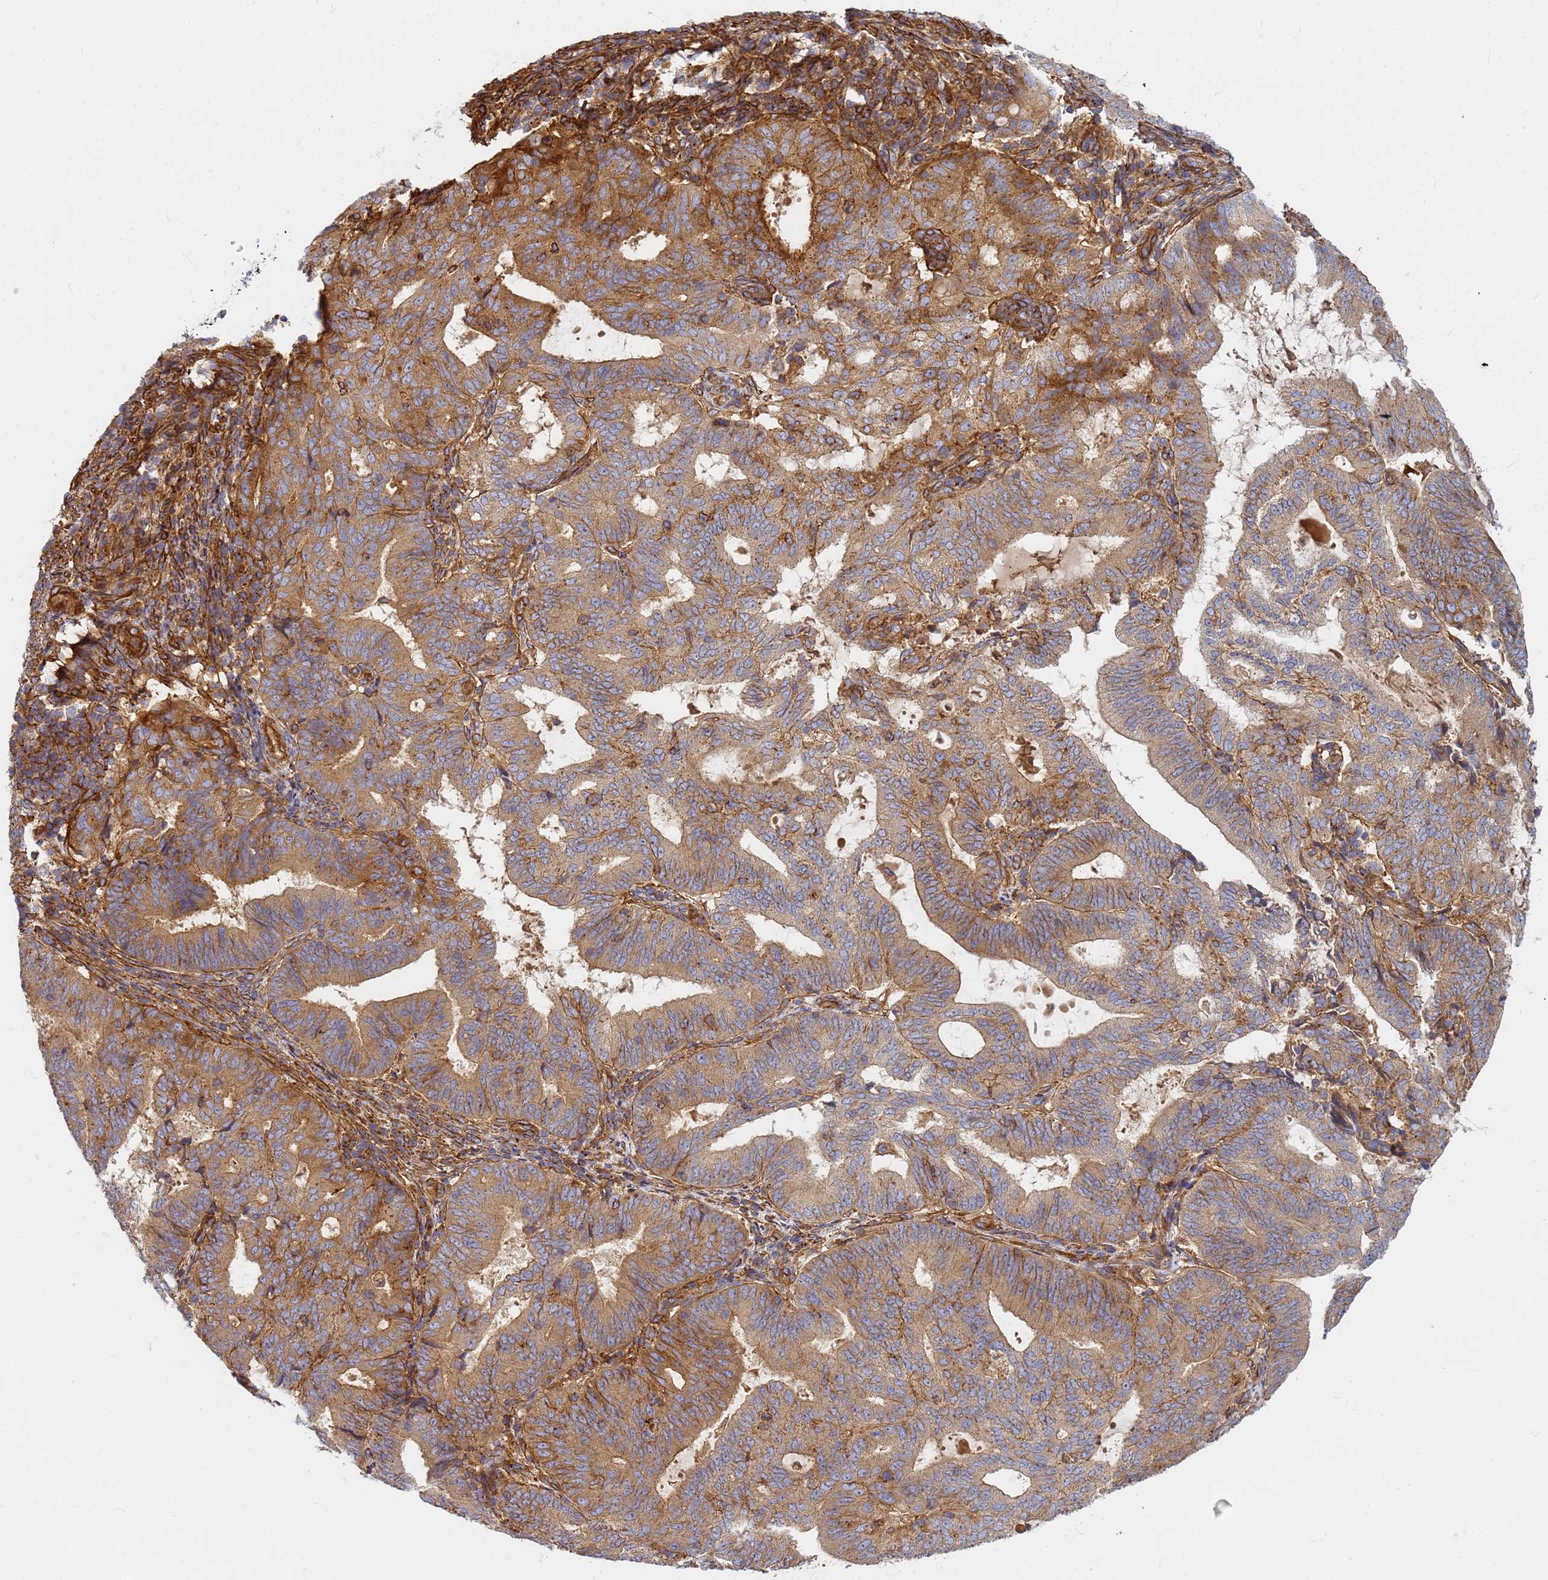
{"staining": {"intensity": "moderate", "quantity": ">75%", "location": "cytoplasmic/membranous"}, "tissue": "endometrial cancer", "cell_type": "Tumor cells", "image_type": "cancer", "snomed": [{"axis": "morphology", "description": "Adenocarcinoma, NOS"}, {"axis": "topography", "description": "Endometrium"}], "caption": "The image displays staining of endometrial adenocarcinoma, revealing moderate cytoplasmic/membranous protein positivity (brown color) within tumor cells.", "gene": "C2CD5", "patient": {"sex": "female", "age": 70}}